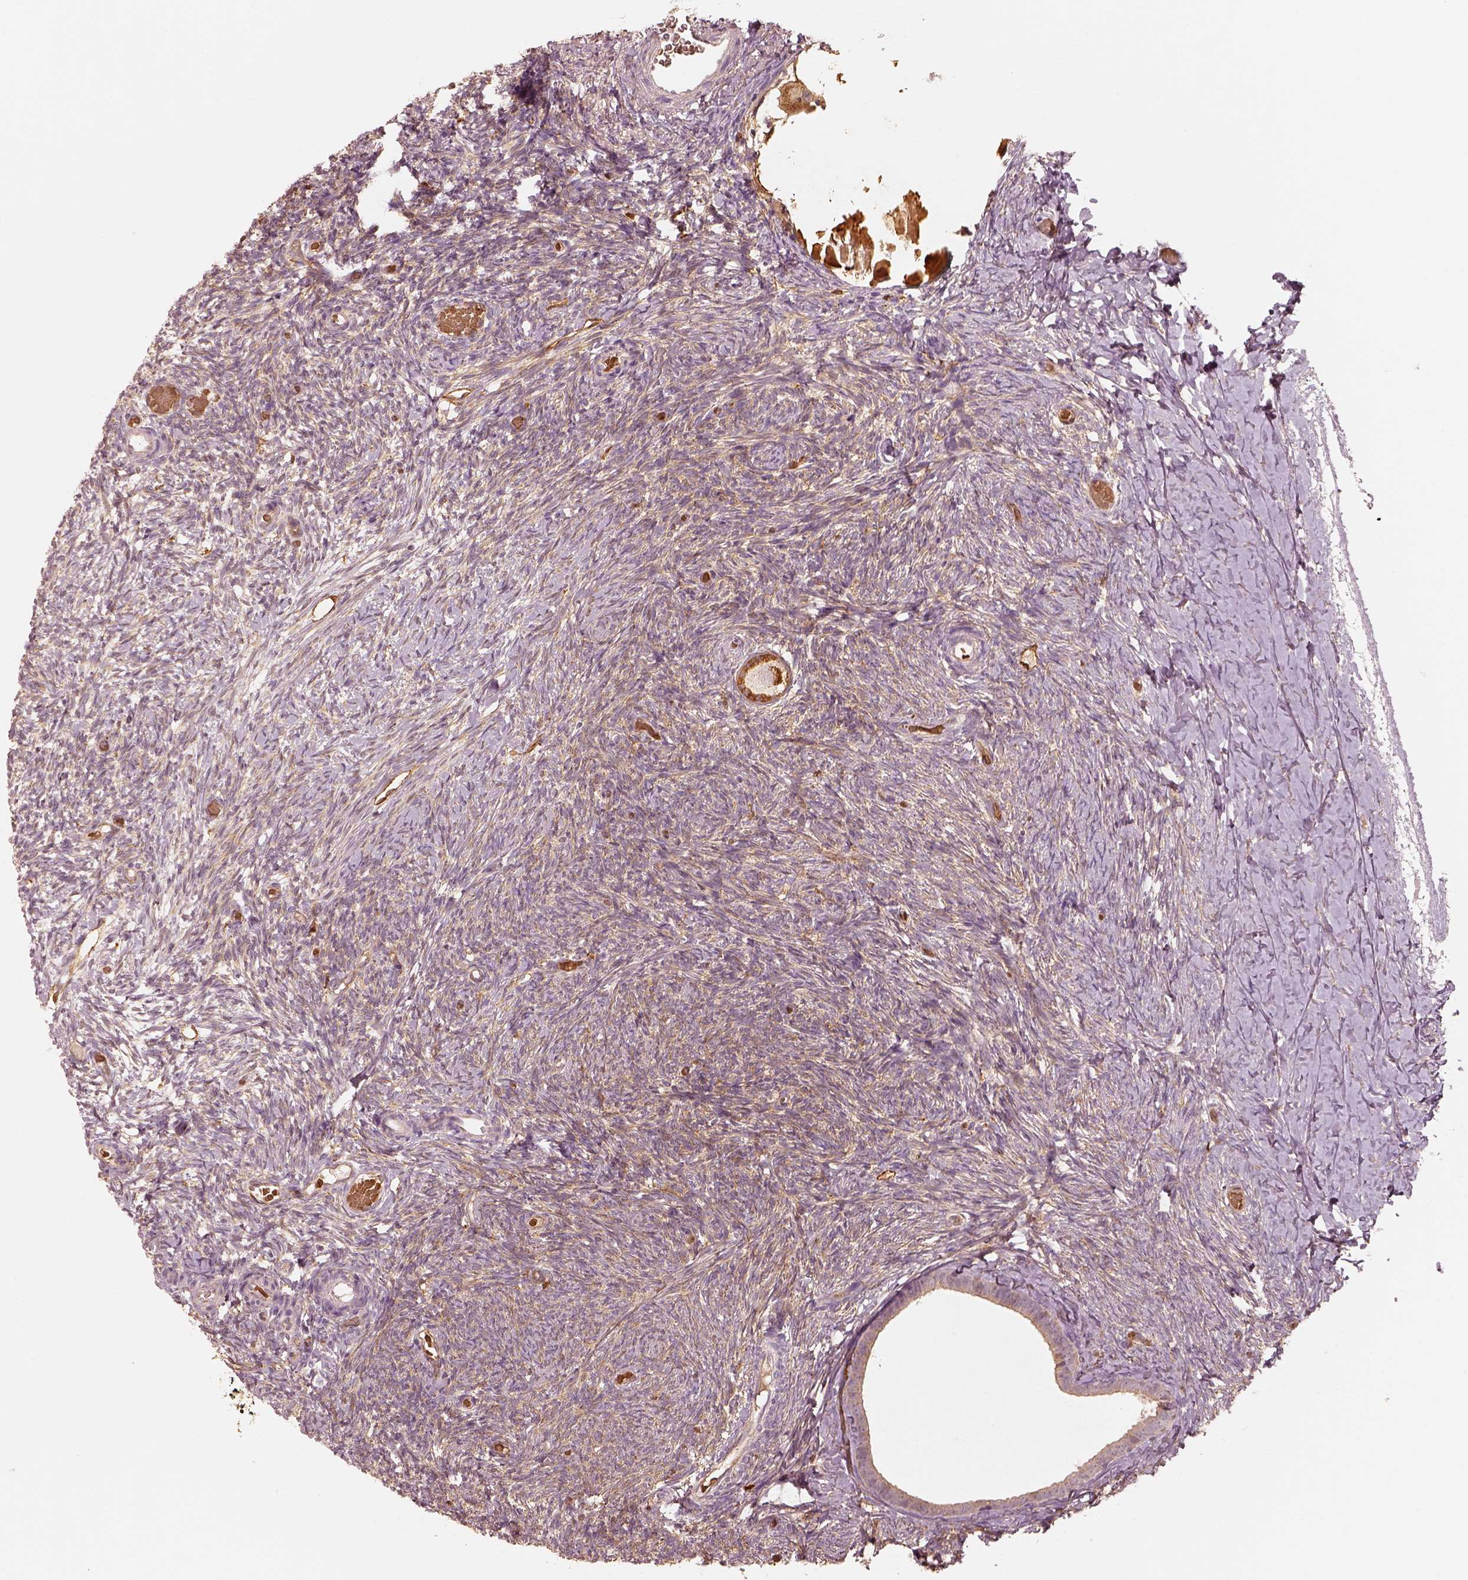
{"staining": {"intensity": "strong", "quantity": ">75%", "location": "cytoplasmic/membranous"}, "tissue": "ovary", "cell_type": "Follicle cells", "image_type": "normal", "snomed": [{"axis": "morphology", "description": "Normal tissue, NOS"}, {"axis": "topography", "description": "Ovary"}], "caption": "Immunohistochemical staining of unremarkable human ovary displays high levels of strong cytoplasmic/membranous staining in approximately >75% of follicle cells. (DAB = brown stain, brightfield microscopy at high magnification).", "gene": "FSCN1", "patient": {"sex": "female", "age": 39}}